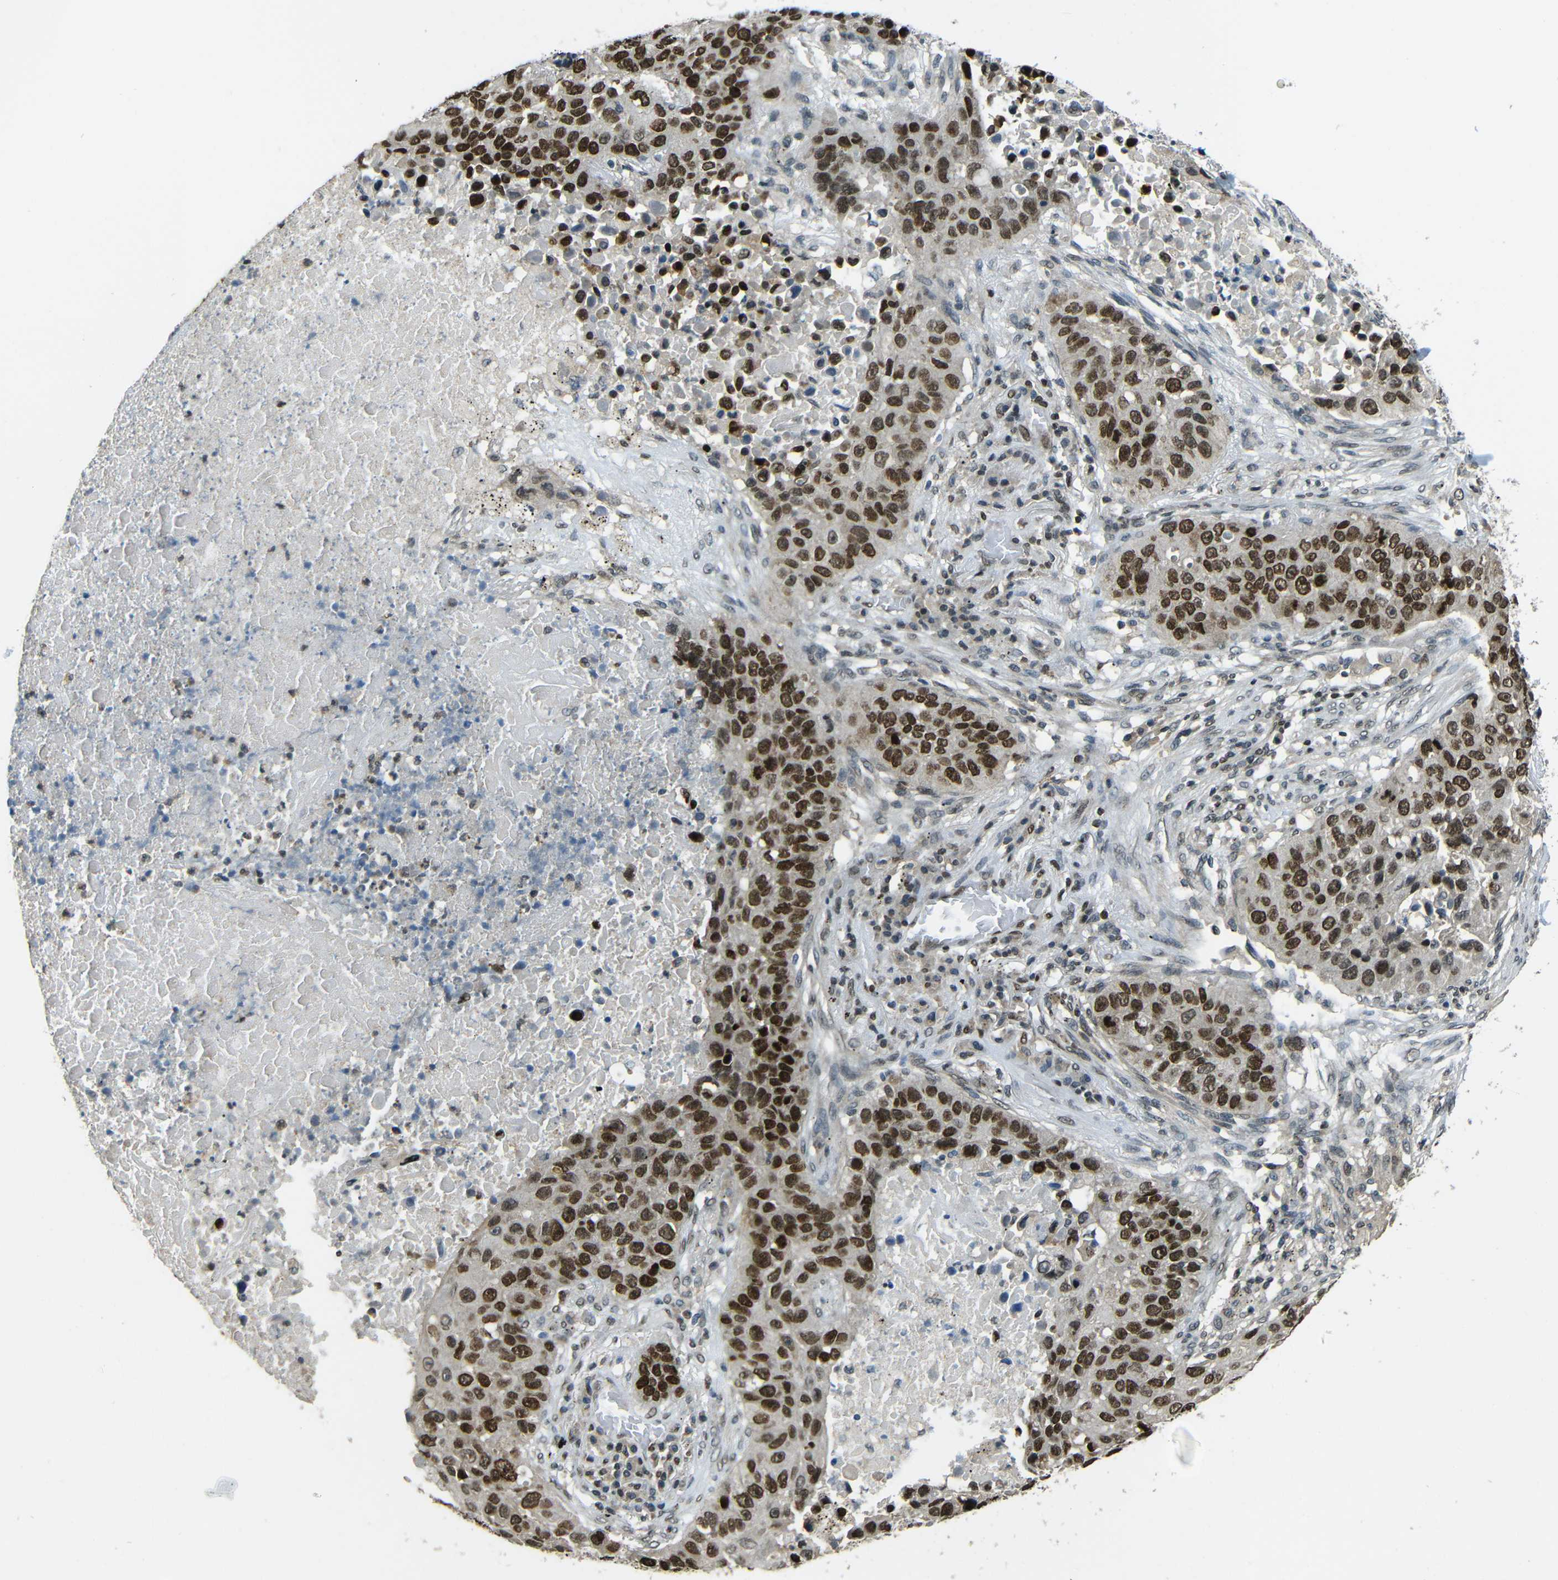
{"staining": {"intensity": "strong", "quantity": ">75%", "location": "nuclear"}, "tissue": "lung cancer", "cell_type": "Tumor cells", "image_type": "cancer", "snomed": [{"axis": "morphology", "description": "Squamous cell carcinoma, NOS"}, {"axis": "topography", "description": "Lung"}], "caption": "Squamous cell carcinoma (lung) stained with a protein marker shows strong staining in tumor cells.", "gene": "PSIP1", "patient": {"sex": "male", "age": 57}}